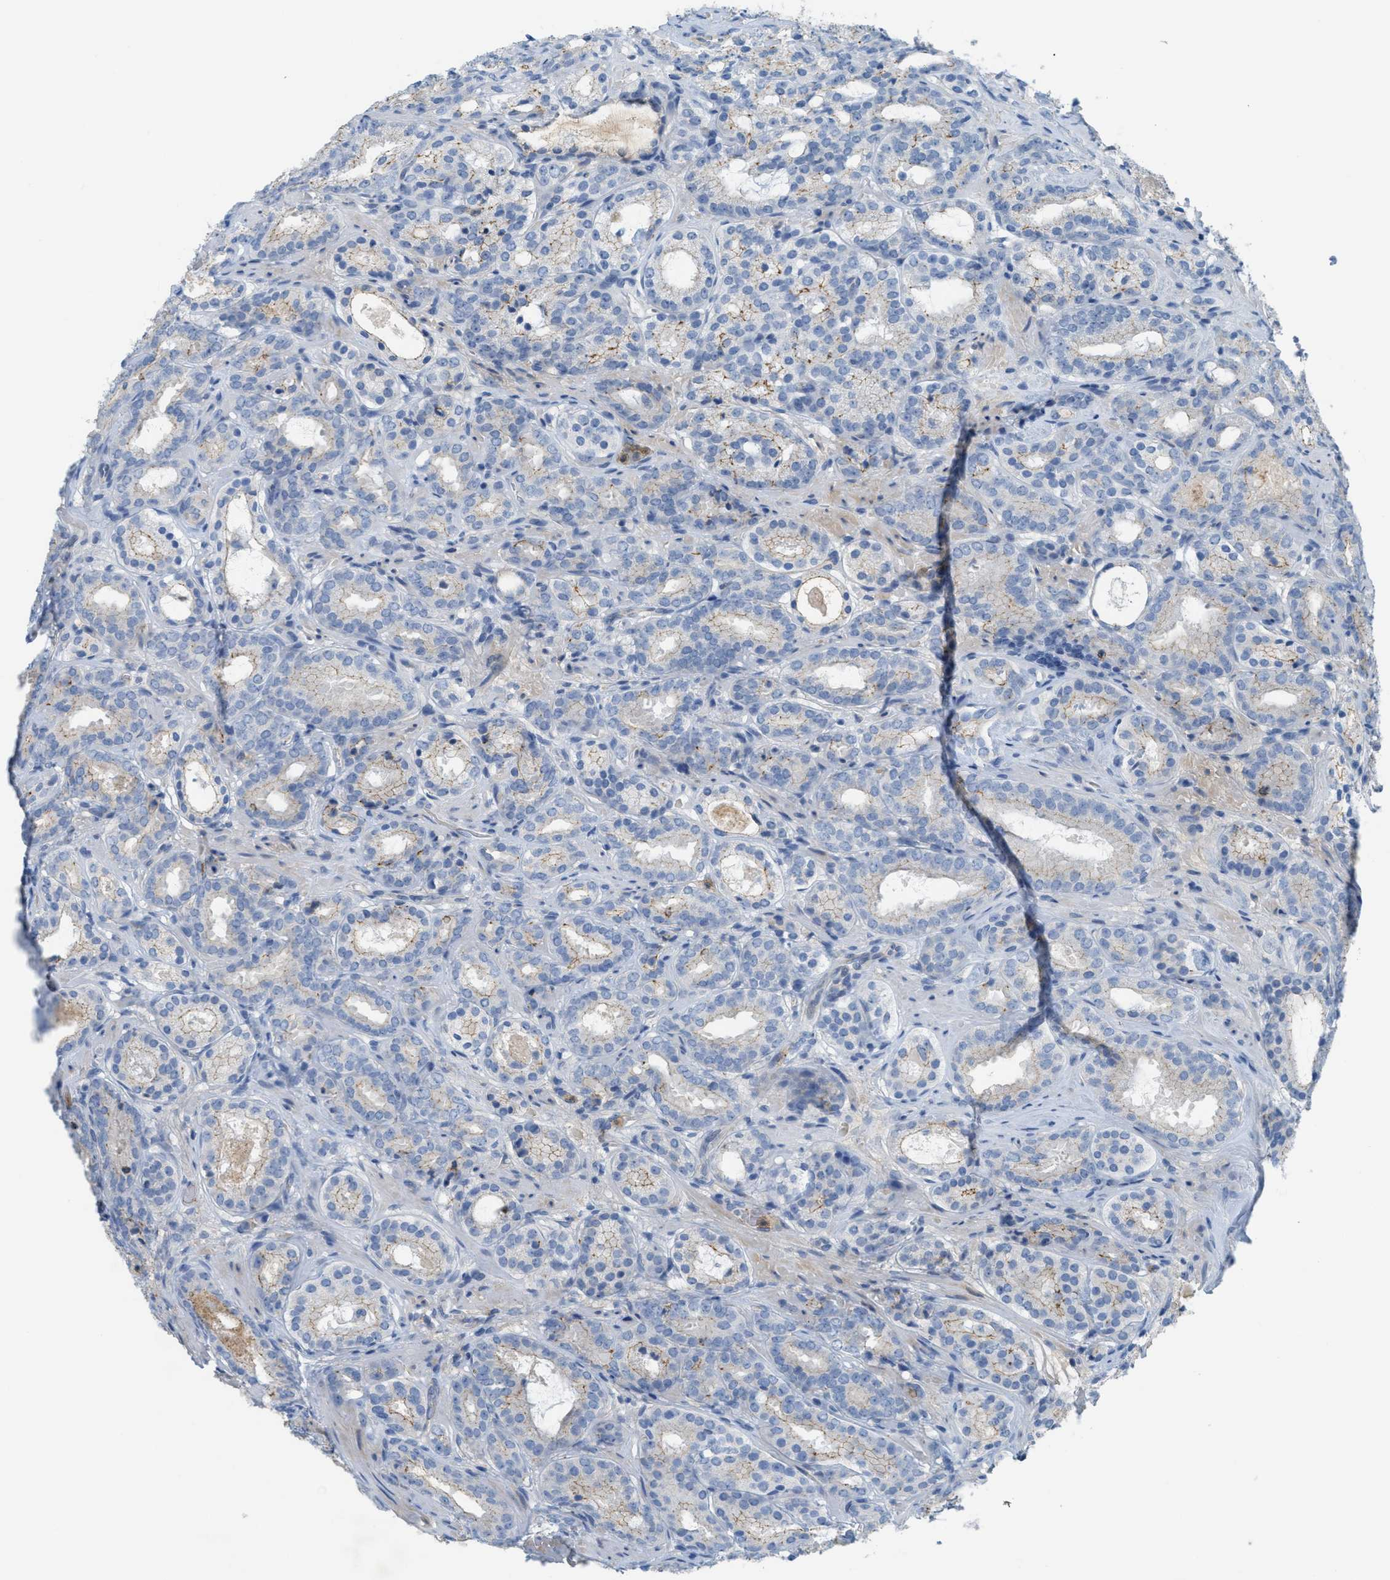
{"staining": {"intensity": "weak", "quantity": "25%-75%", "location": "cytoplasmic/membranous"}, "tissue": "prostate cancer", "cell_type": "Tumor cells", "image_type": "cancer", "snomed": [{"axis": "morphology", "description": "Adenocarcinoma, Low grade"}, {"axis": "topography", "description": "Prostate"}], "caption": "High-power microscopy captured an immunohistochemistry micrograph of prostate cancer, revealing weak cytoplasmic/membranous expression in approximately 25%-75% of tumor cells. Nuclei are stained in blue.", "gene": "CRB3", "patient": {"sex": "male", "age": 69}}